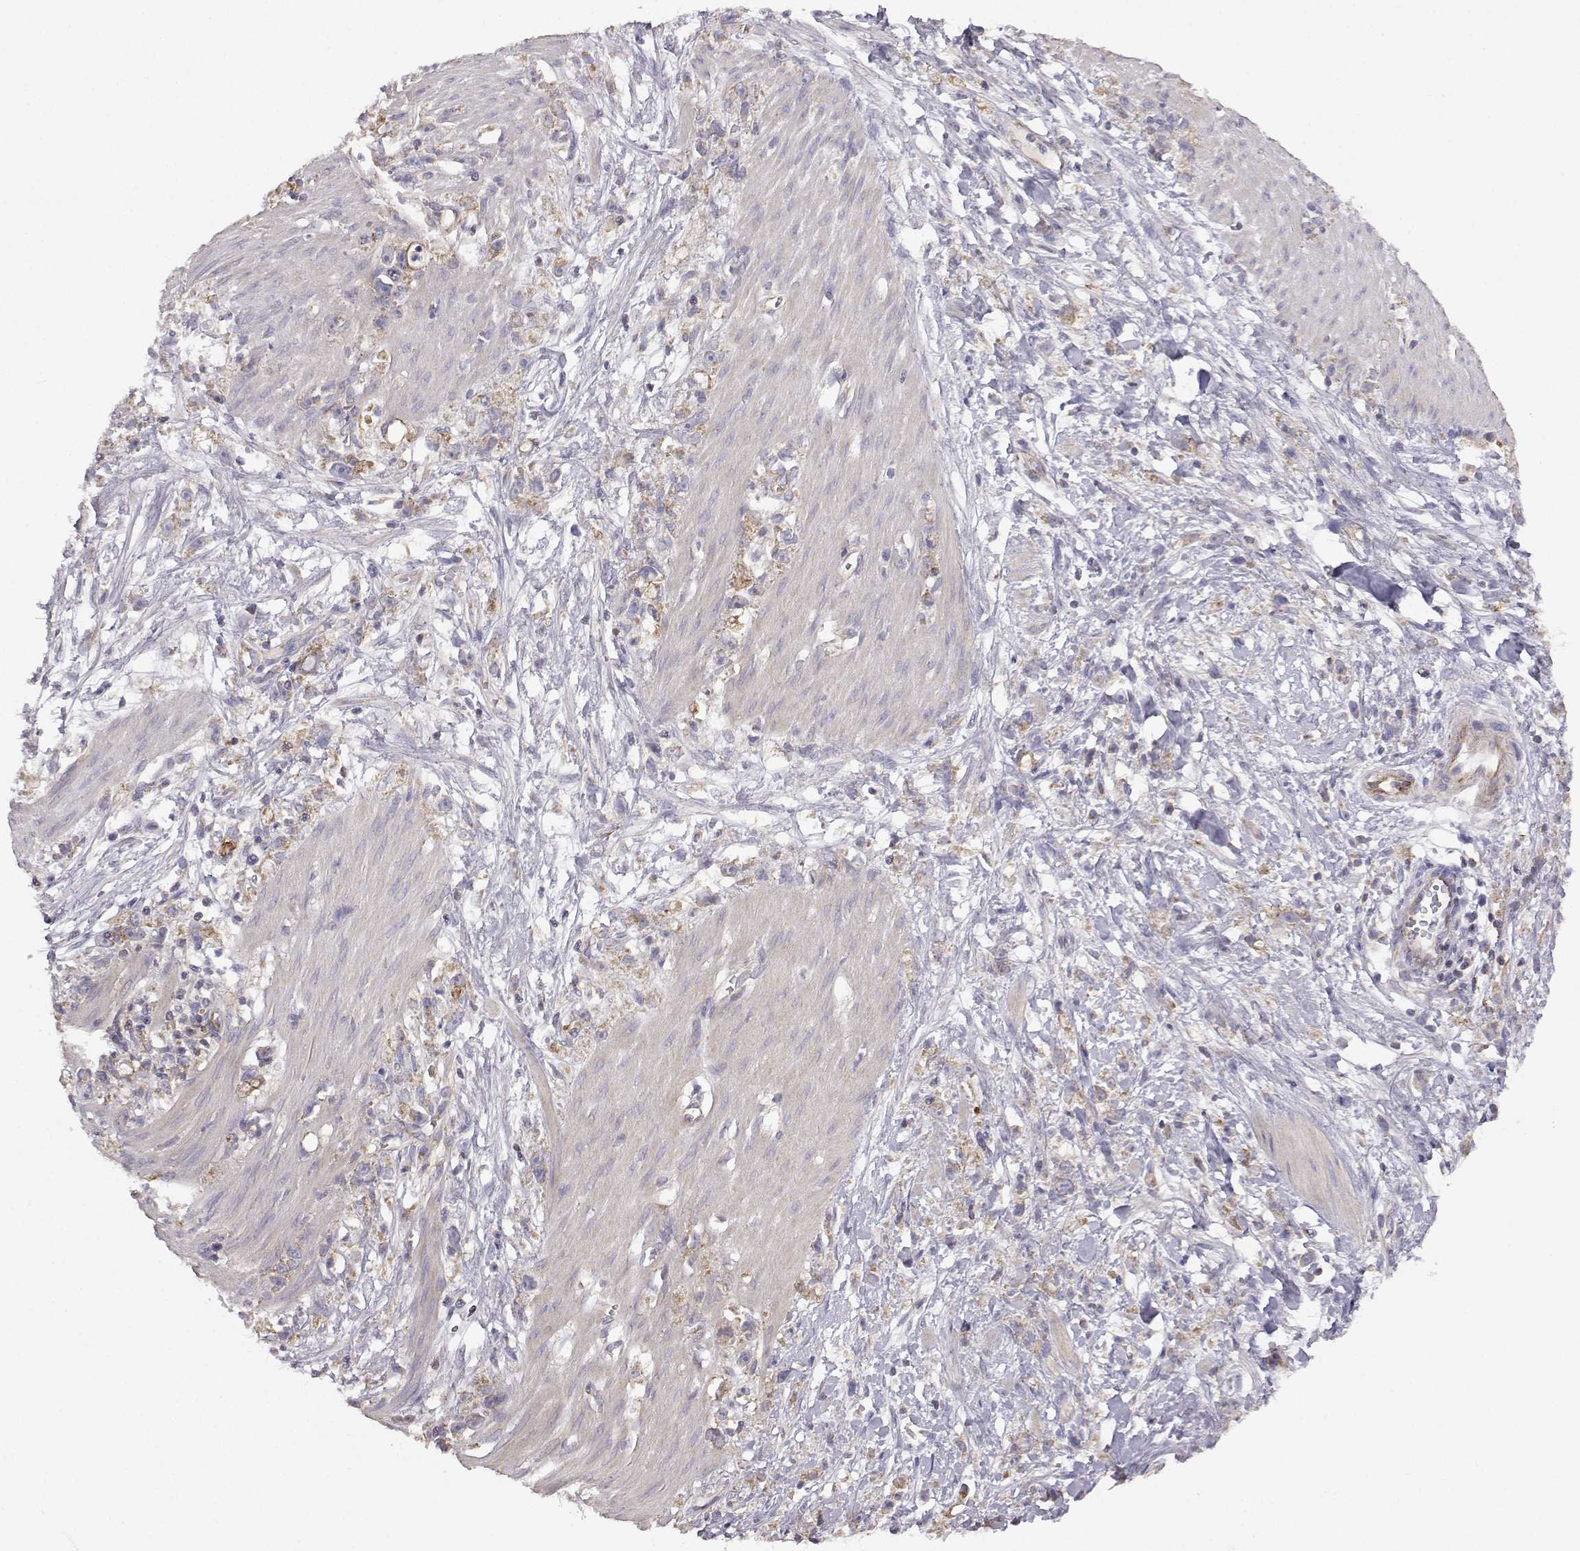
{"staining": {"intensity": "weak", "quantity": "25%-75%", "location": "cytoplasmic/membranous"}, "tissue": "stomach cancer", "cell_type": "Tumor cells", "image_type": "cancer", "snomed": [{"axis": "morphology", "description": "Adenocarcinoma, NOS"}, {"axis": "topography", "description": "Stomach"}], "caption": "A brown stain labels weak cytoplasmic/membranous staining of a protein in adenocarcinoma (stomach) tumor cells. (DAB (3,3'-diaminobenzidine) = brown stain, brightfield microscopy at high magnification).", "gene": "DDC", "patient": {"sex": "female", "age": 59}}